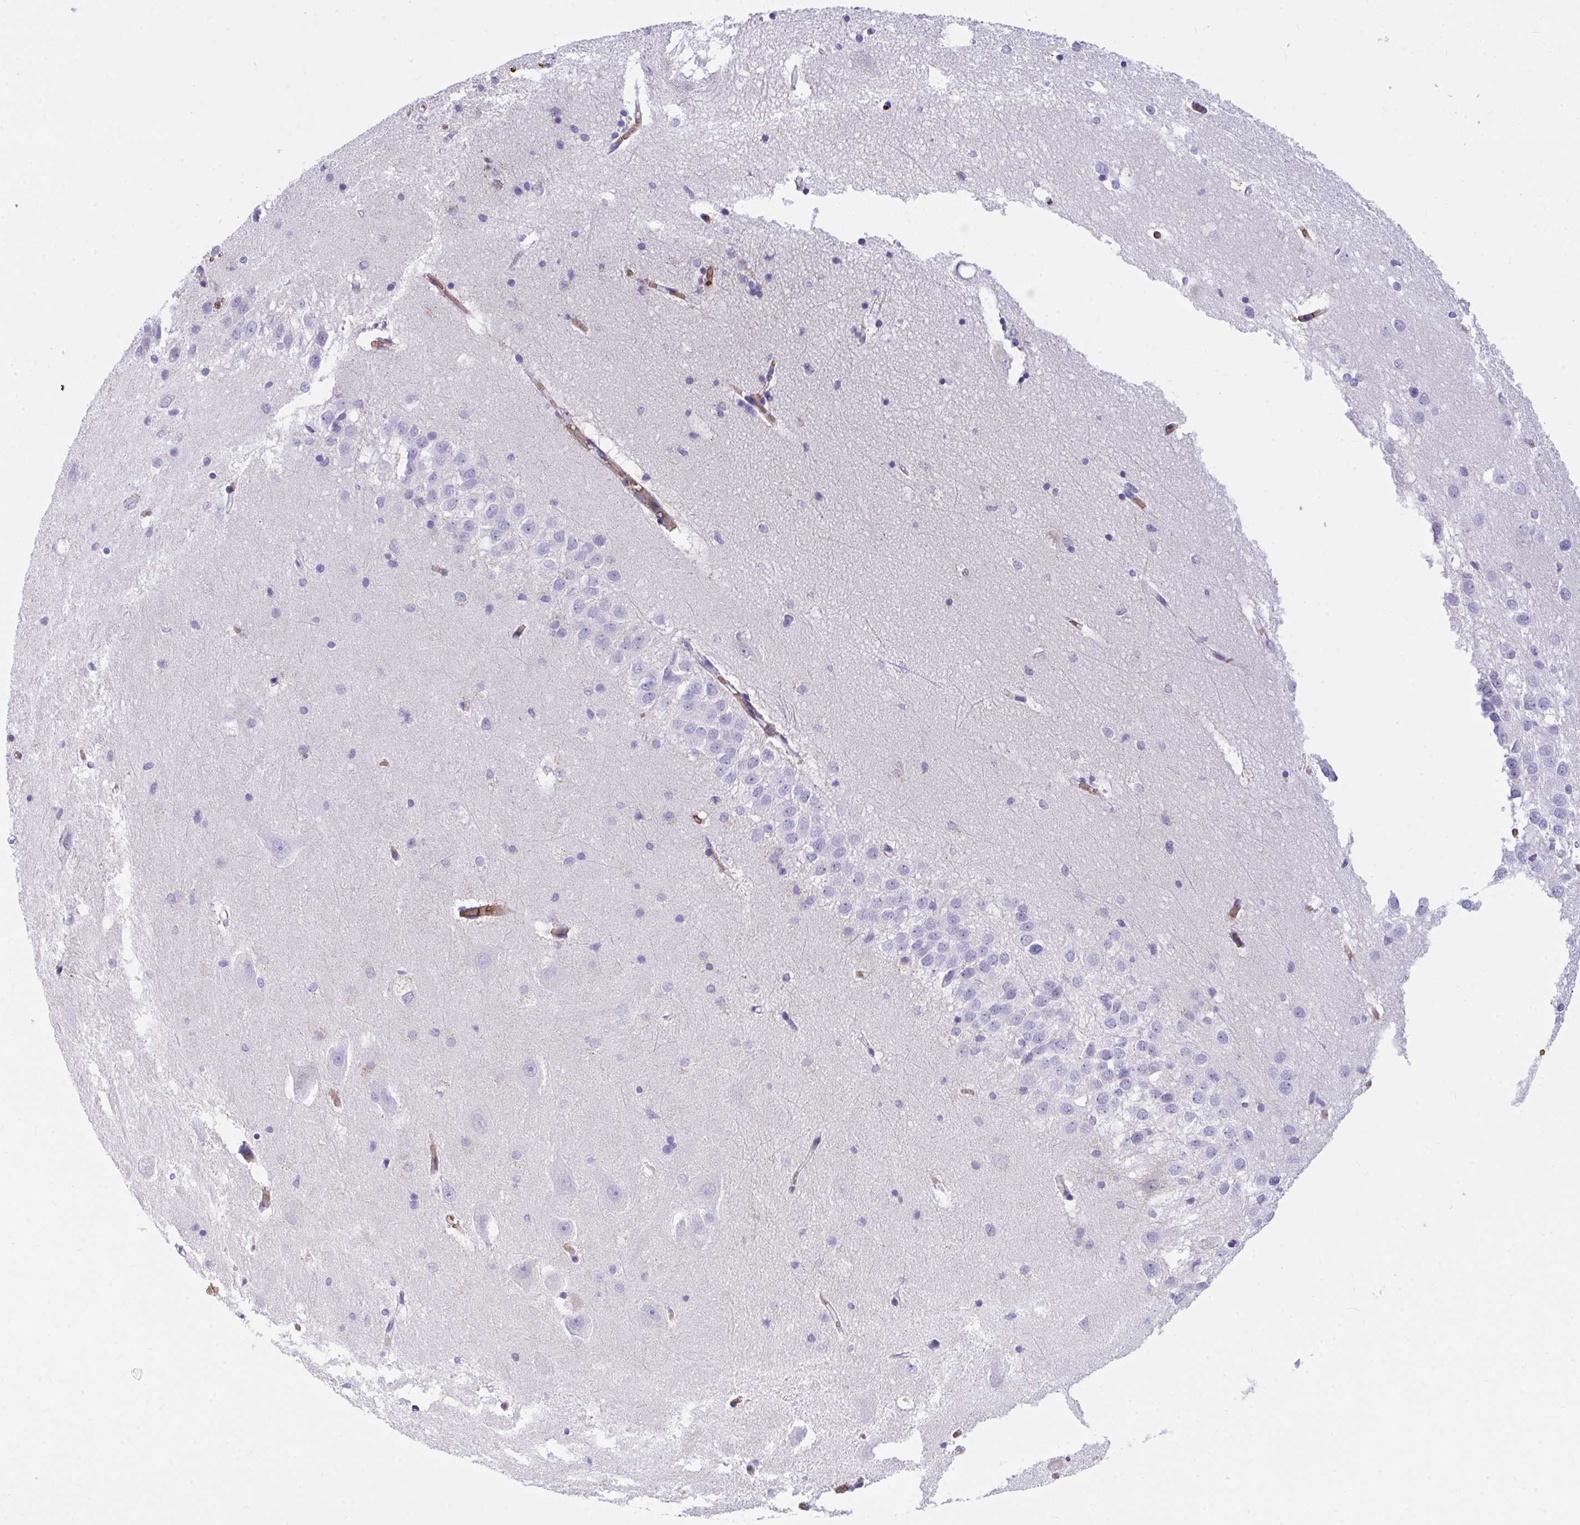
{"staining": {"intensity": "negative", "quantity": "none", "location": "none"}, "tissue": "hippocampus", "cell_type": "Glial cells", "image_type": "normal", "snomed": [{"axis": "morphology", "description": "Normal tissue, NOS"}, {"axis": "topography", "description": "Hippocampus"}], "caption": "Human hippocampus stained for a protein using IHC reveals no expression in glial cells.", "gene": "ANK1", "patient": {"sex": "male", "age": 58}}